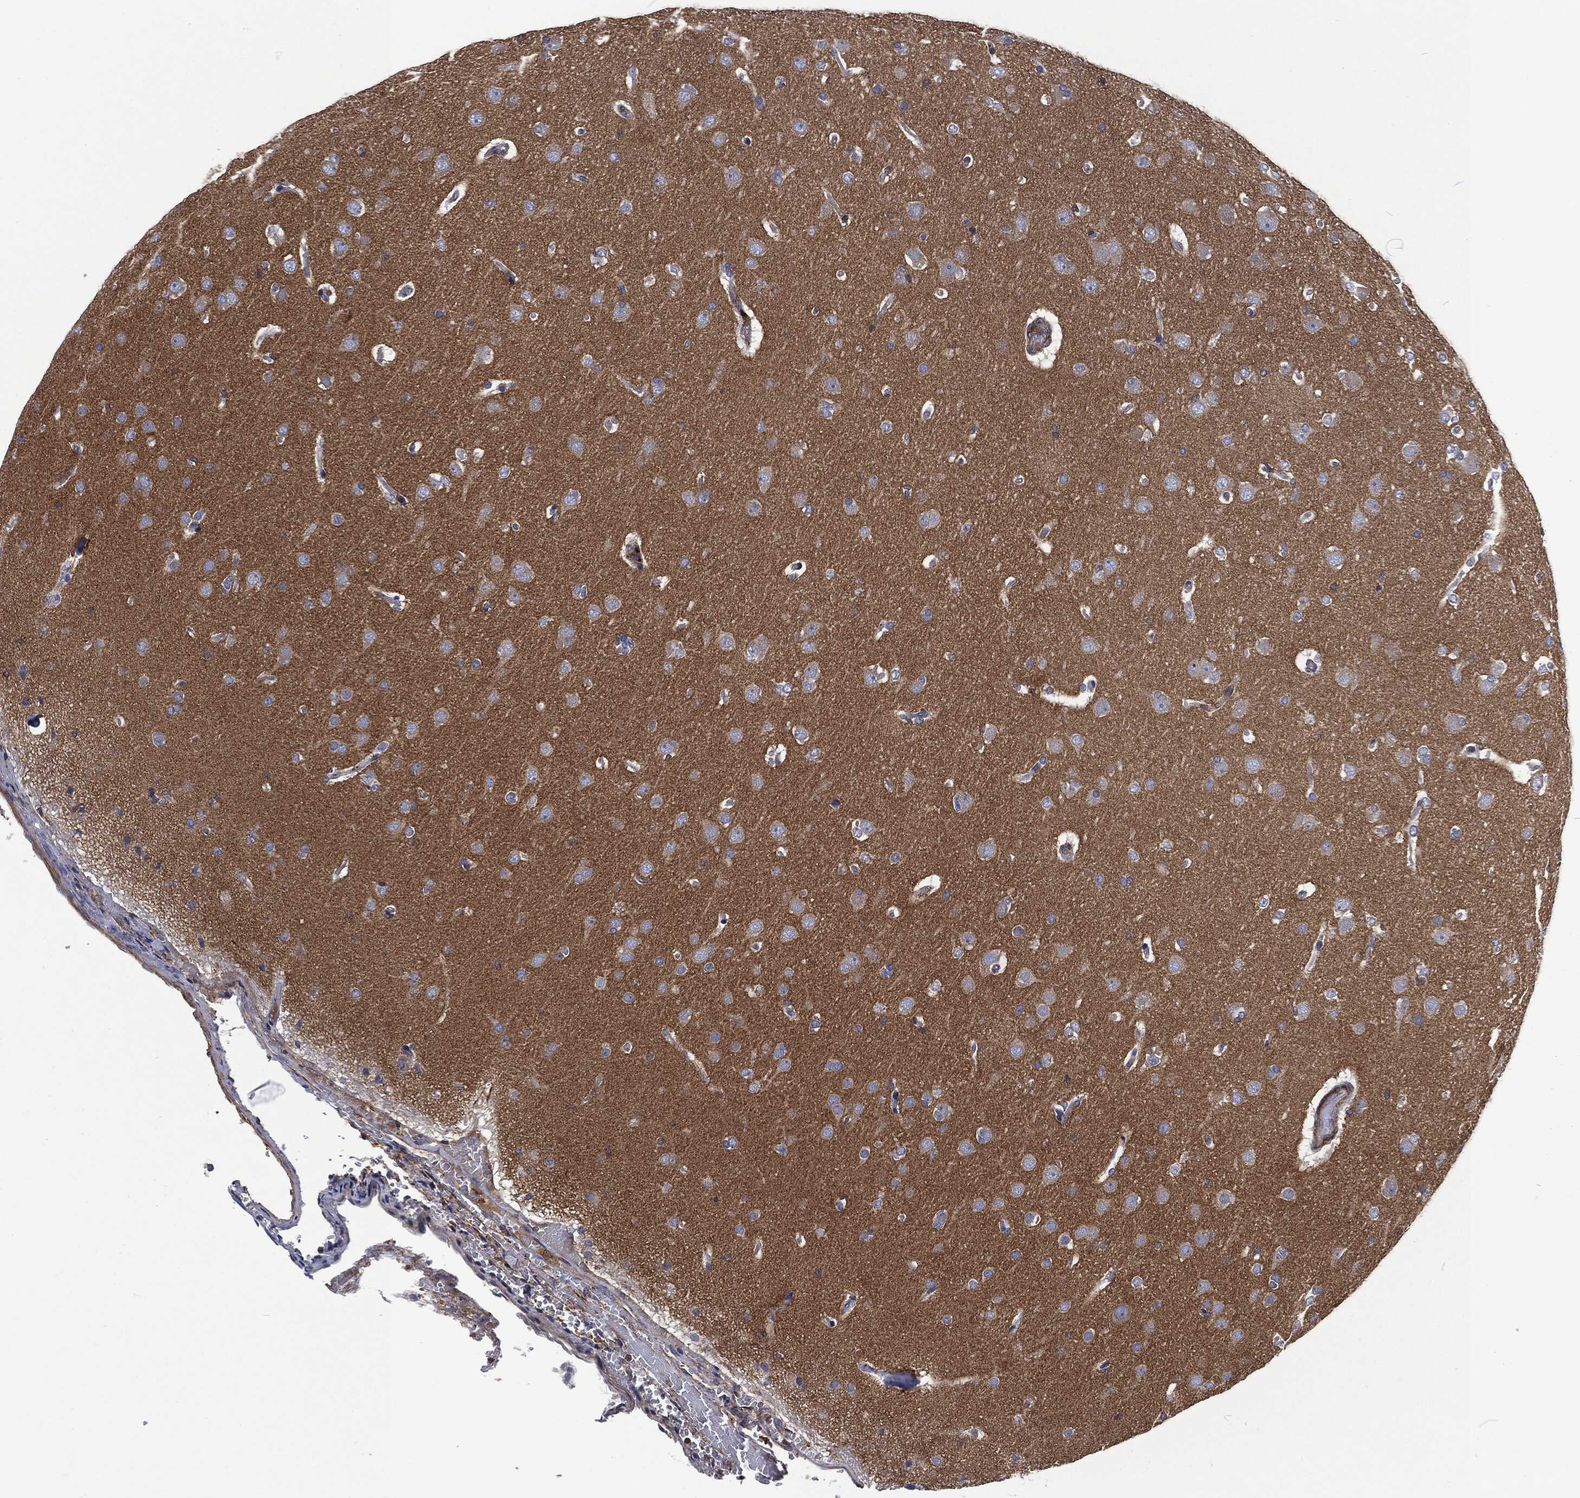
{"staining": {"intensity": "negative", "quantity": "none", "location": "none"}, "tissue": "glioma", "cell_type": "Tumor cells", "image_type": "cancer", "snomed": [{"axis": "morphology", "description": "Glioma, malignant, NOS"}, {"axis": "topography", "description": "Cerebral cortex"}], "caption": "Human malignant glioma stained for a protein using IHC exhibits no positivity in tumor cells.", "gene": "LGALS9", "patient": {"sex": "male", "age": 58}}